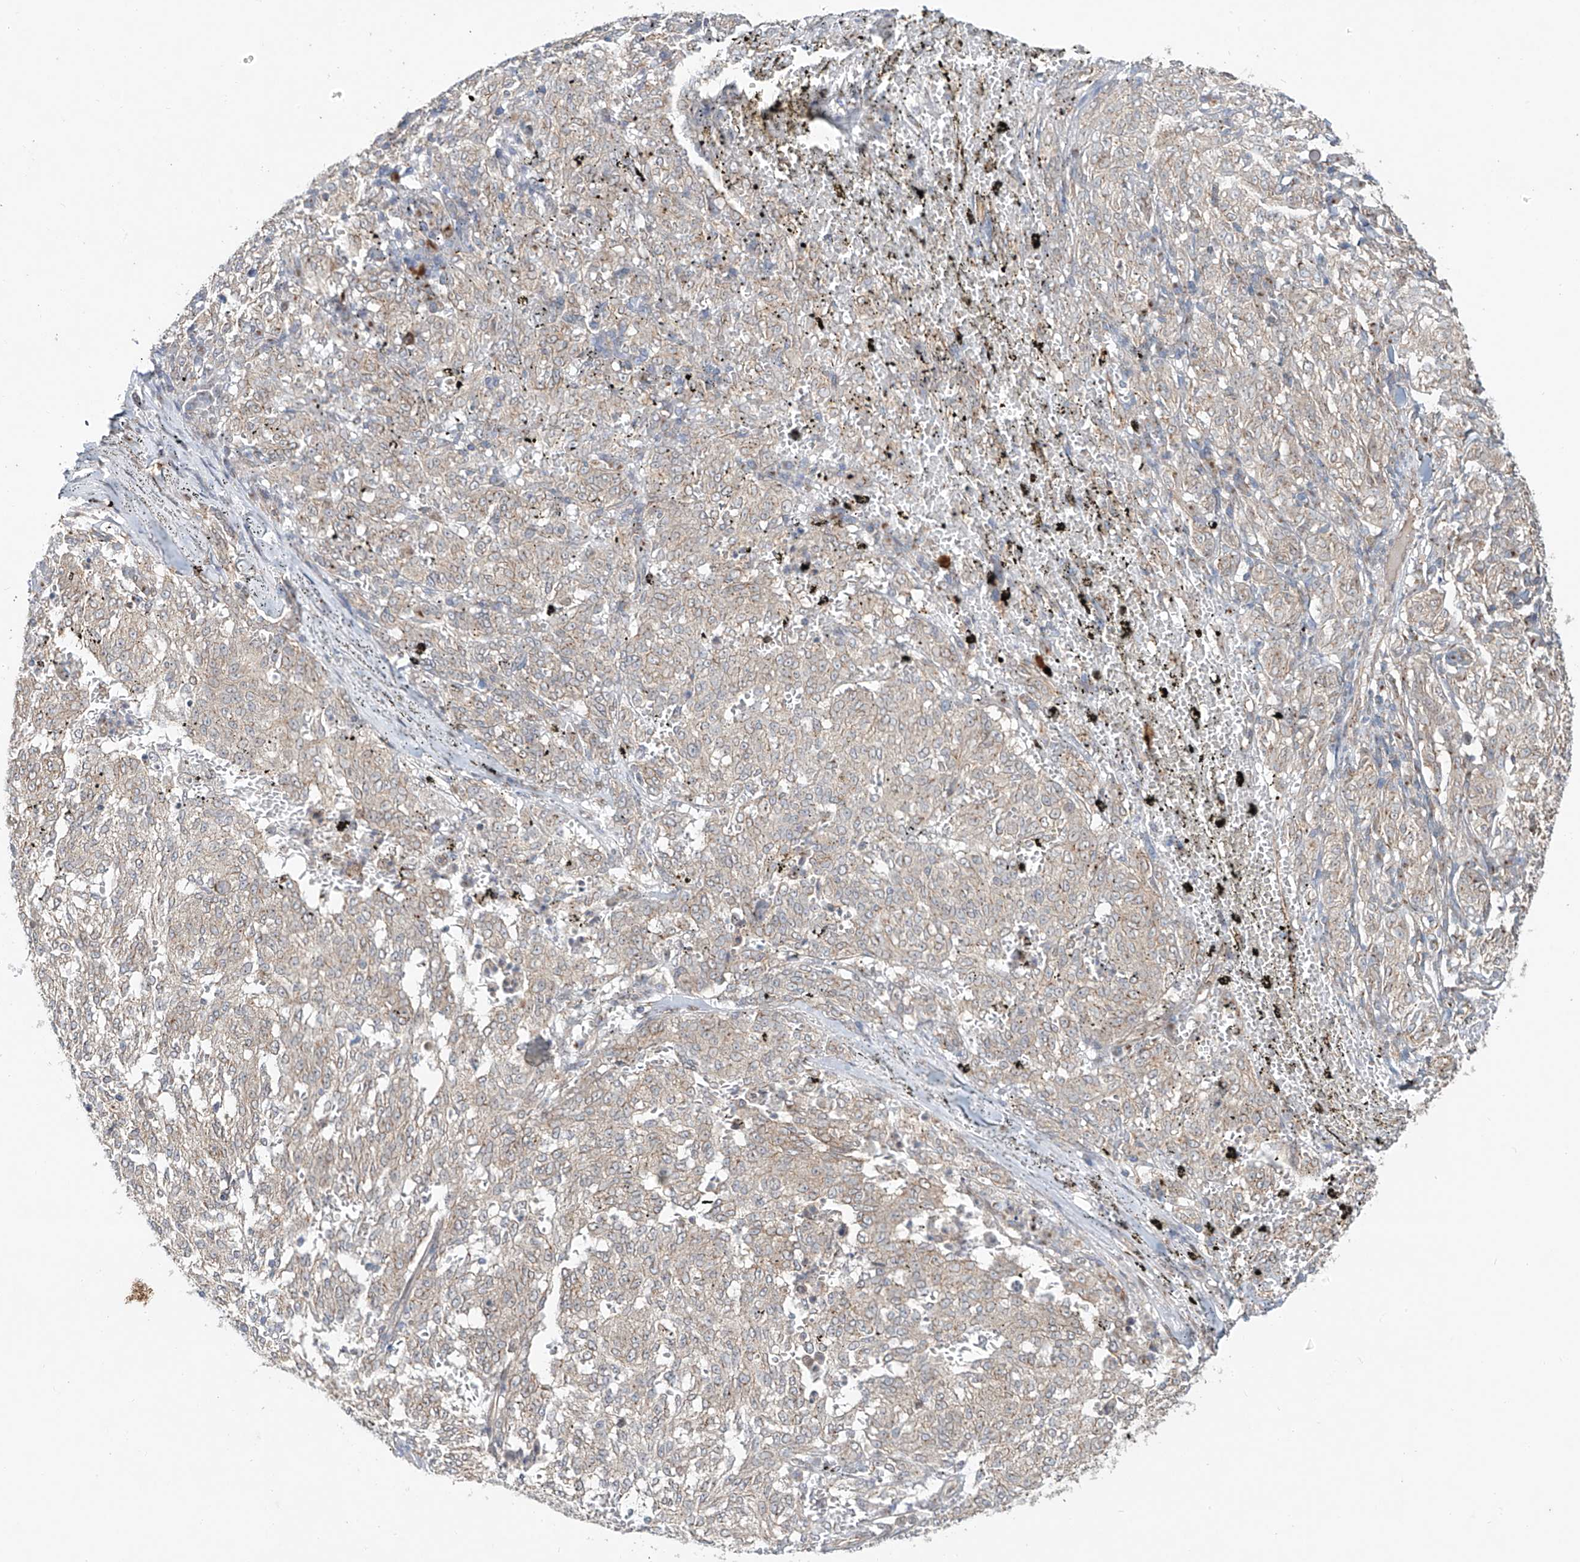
{"staining": {"intensity": "negative", "quantity": "none", "location": "none"}, "tissue": "melanoma", "cell_type": "Tumor cells", "image_type": "cancer", "snomed": [{"axis": "morphology", "description": "Malignant melanoma, NOS"}, {"axis": "topography", "description": "Skin"}], "caption": "An image of malignant melanoma stained for a protein exhibits no brown staining in tumor cells.", "gene": "CUX1", "patient": {"sex": "female", "age": 72}}